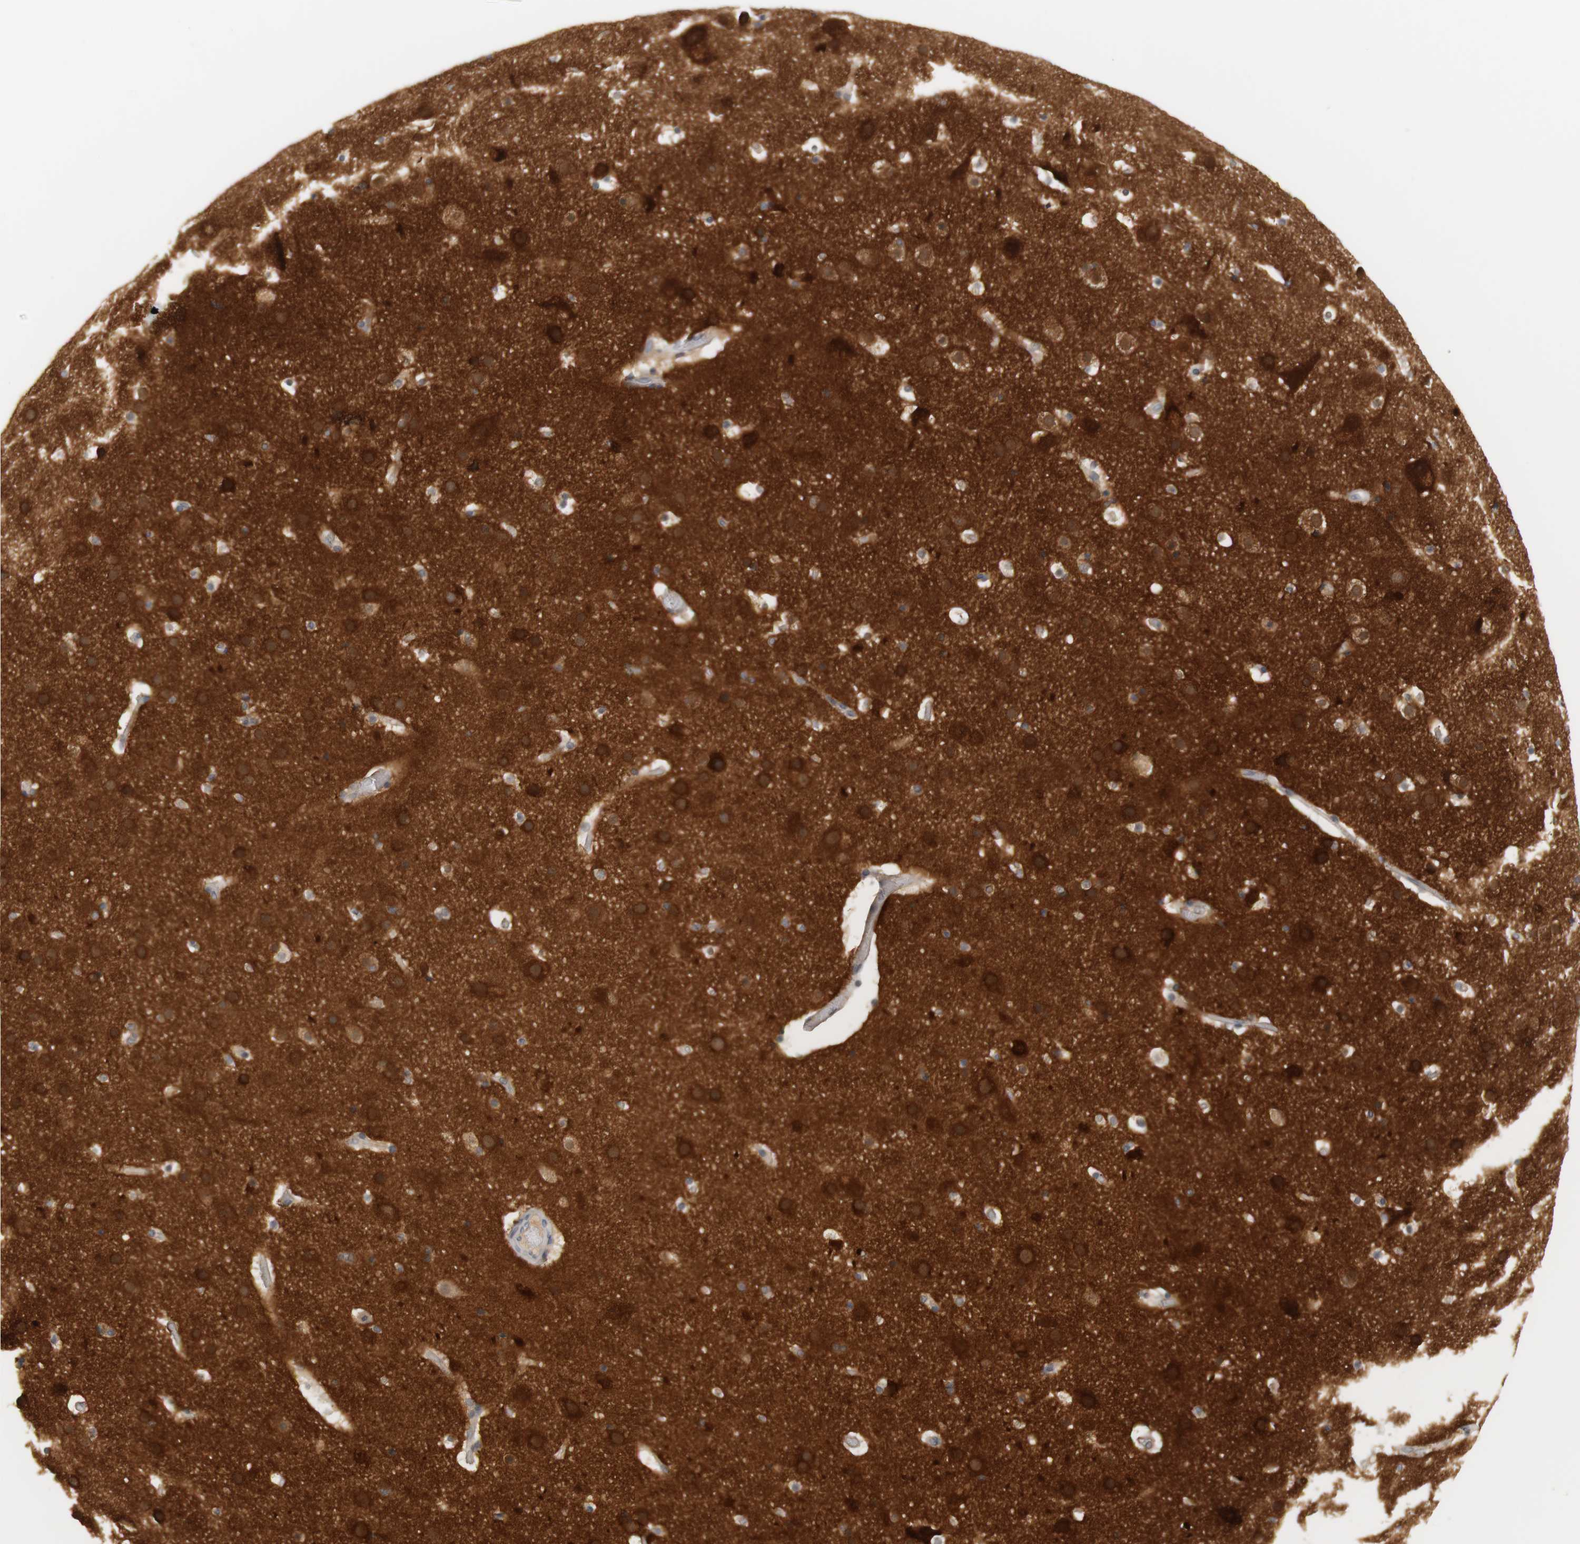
{"staining": {"intensity": "negative", "quantity": "none", "location": "none"}, "tissue": "cerebral cortex", "cell_type": "Endothelial cells", "image_type": "normal", "snomed": [{"axis": "morphology", "description": "Normal tissue, NOS"}, {"axis": "topography", "description": "Cerebral cortex"}], "caption": "Histopathology image shows no significant protein staining in endothelial cells of normal cerebral cortex.", "gene": "RTN3", "patient": {"sex": "male", "age": 57}}